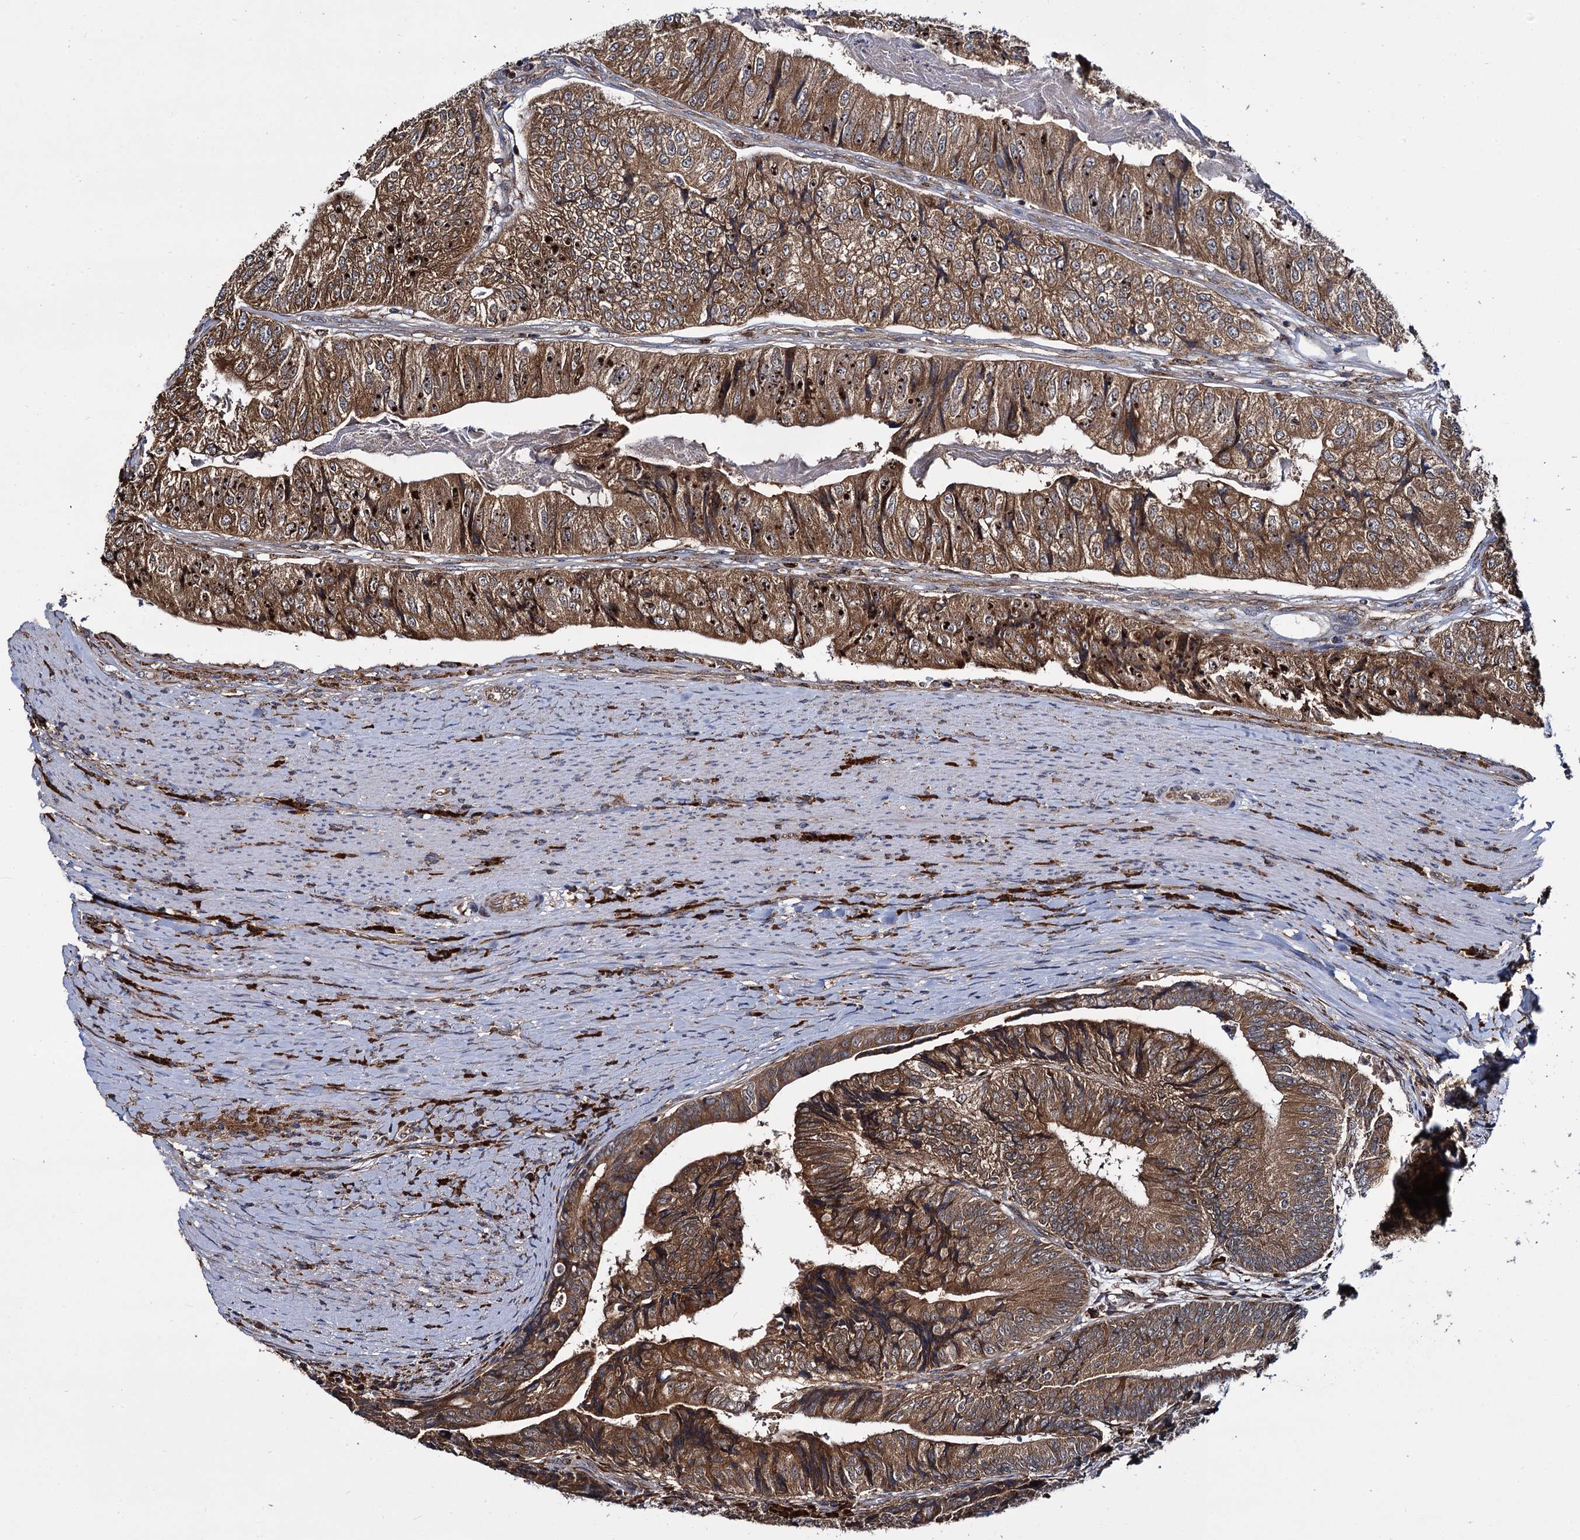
{"staining": {"intensity": "moderate", "quantity": ">75%", "location": "cytoplasmic/membranous"}, "tissue": "colorectal cancer", "cell_type": "Tumor cells", "image_type": "cancer", "snomed": [{"axis": "morphology", "description": "Adenocarcinoma, NOS"}, {"axis": "topography", "description": "Colon"}], "caption": "This histopathology image displays colorectal cancer (adenocarcinoma) stained with IHC to label a protein in brown. The cytoplasmic/membranous of tumor cells show moderate positivity for the protein. Nuclei are counter-stained blue.", "gene": "UFM1", "patient": {"sex": "female", "age": 67}}